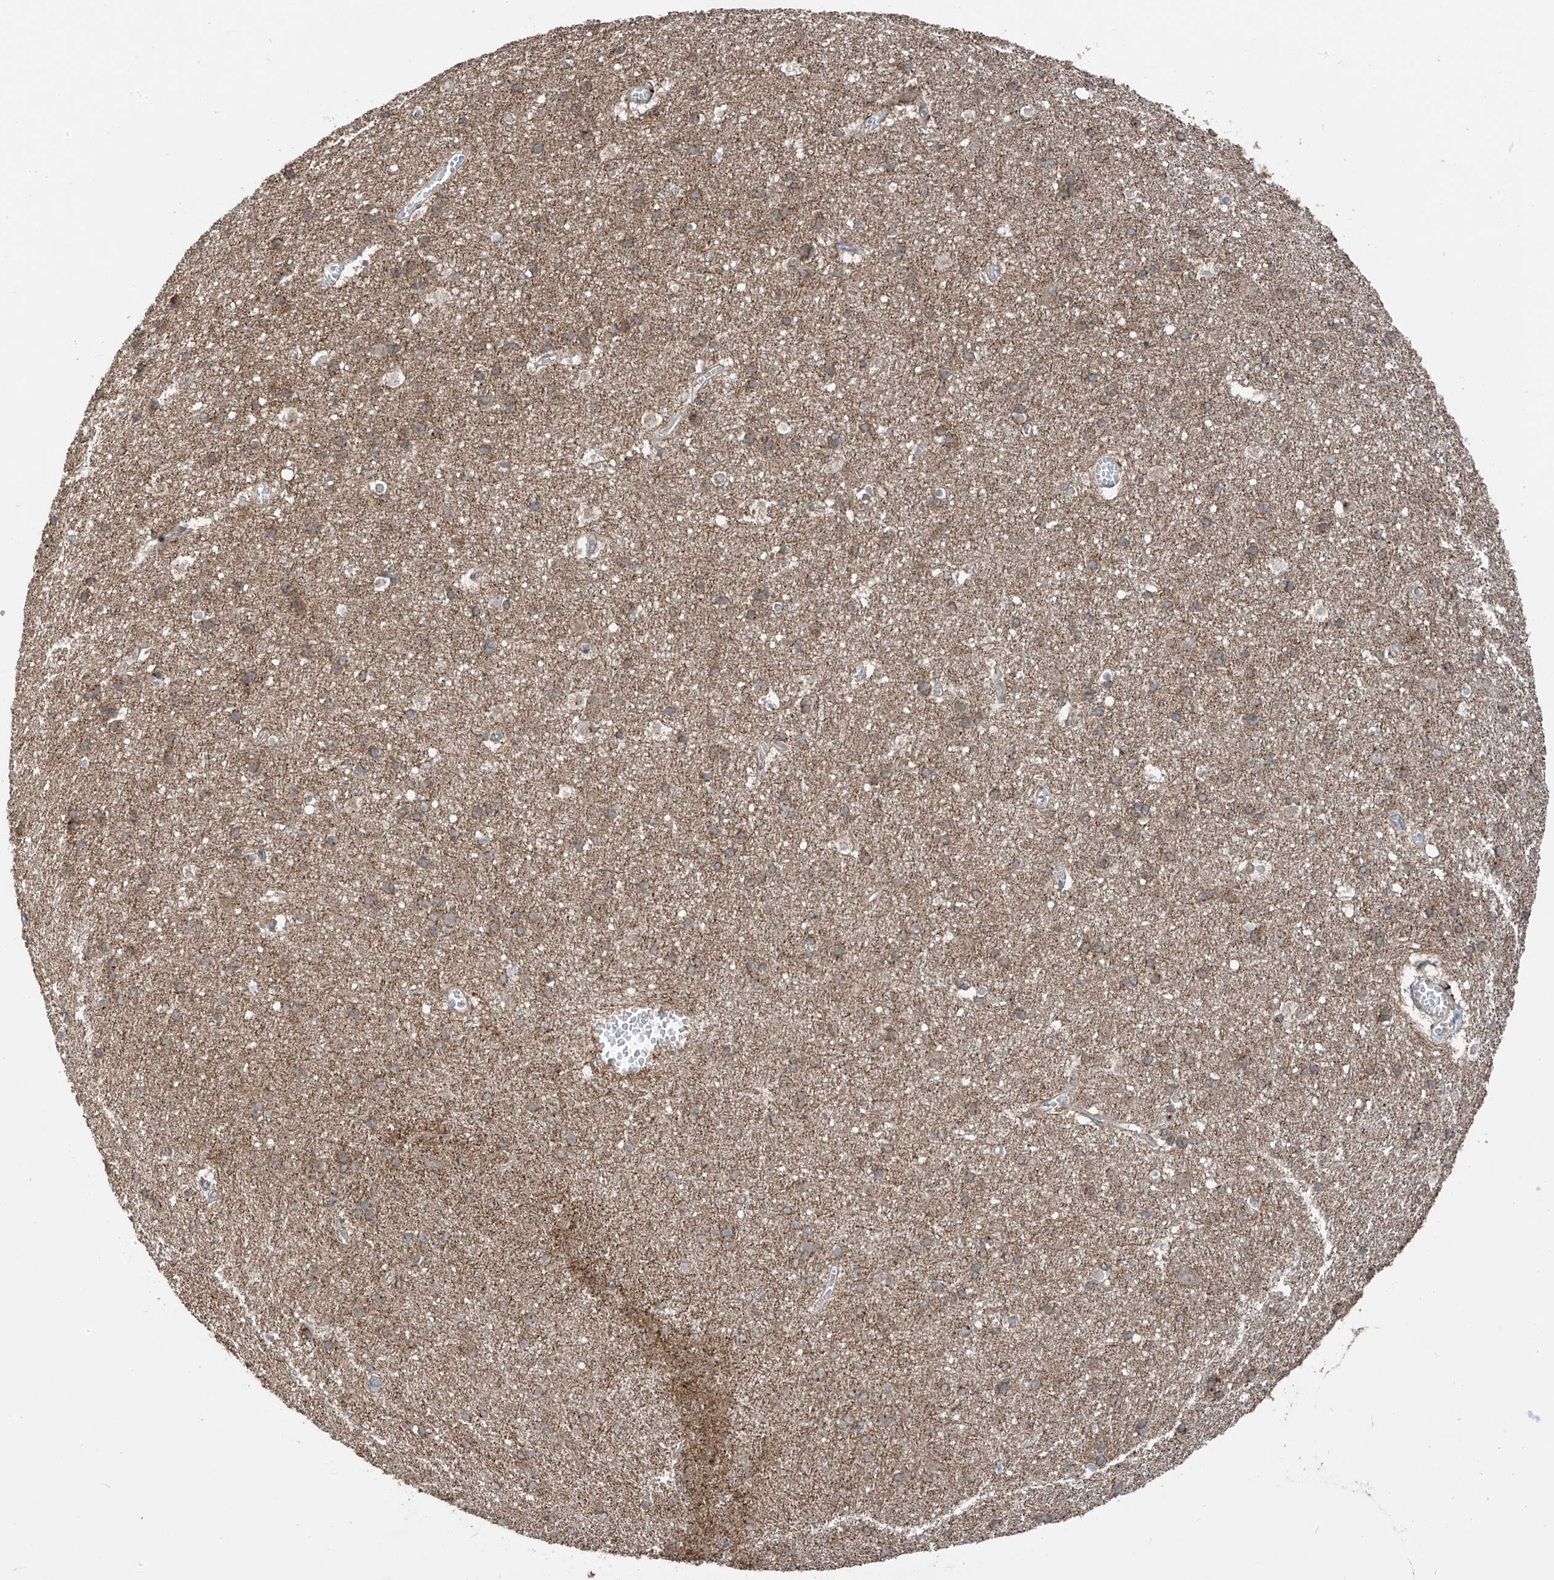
{"staining": {"intensity": "moderate", "quantity": ">75%", "location": "cytoplasmic/membranous"}, "tissue": "cerebral cortex", "cell_type": "Endothelial cells", "image_type": "normal", "snomed": [{"axis": "morphology", "description": "Normal tissue, NOS"}, {"axis": "topography", "description": "Cerebral cortex"}], "caption": "A medium amount of moderate cytoplasmic/membranous expression is seen in approximately >75% of endothelial cells in unremarkable cerebral cortex.", "gene": "PDE11A", "patient": {"sex": "male", "age": 54}}